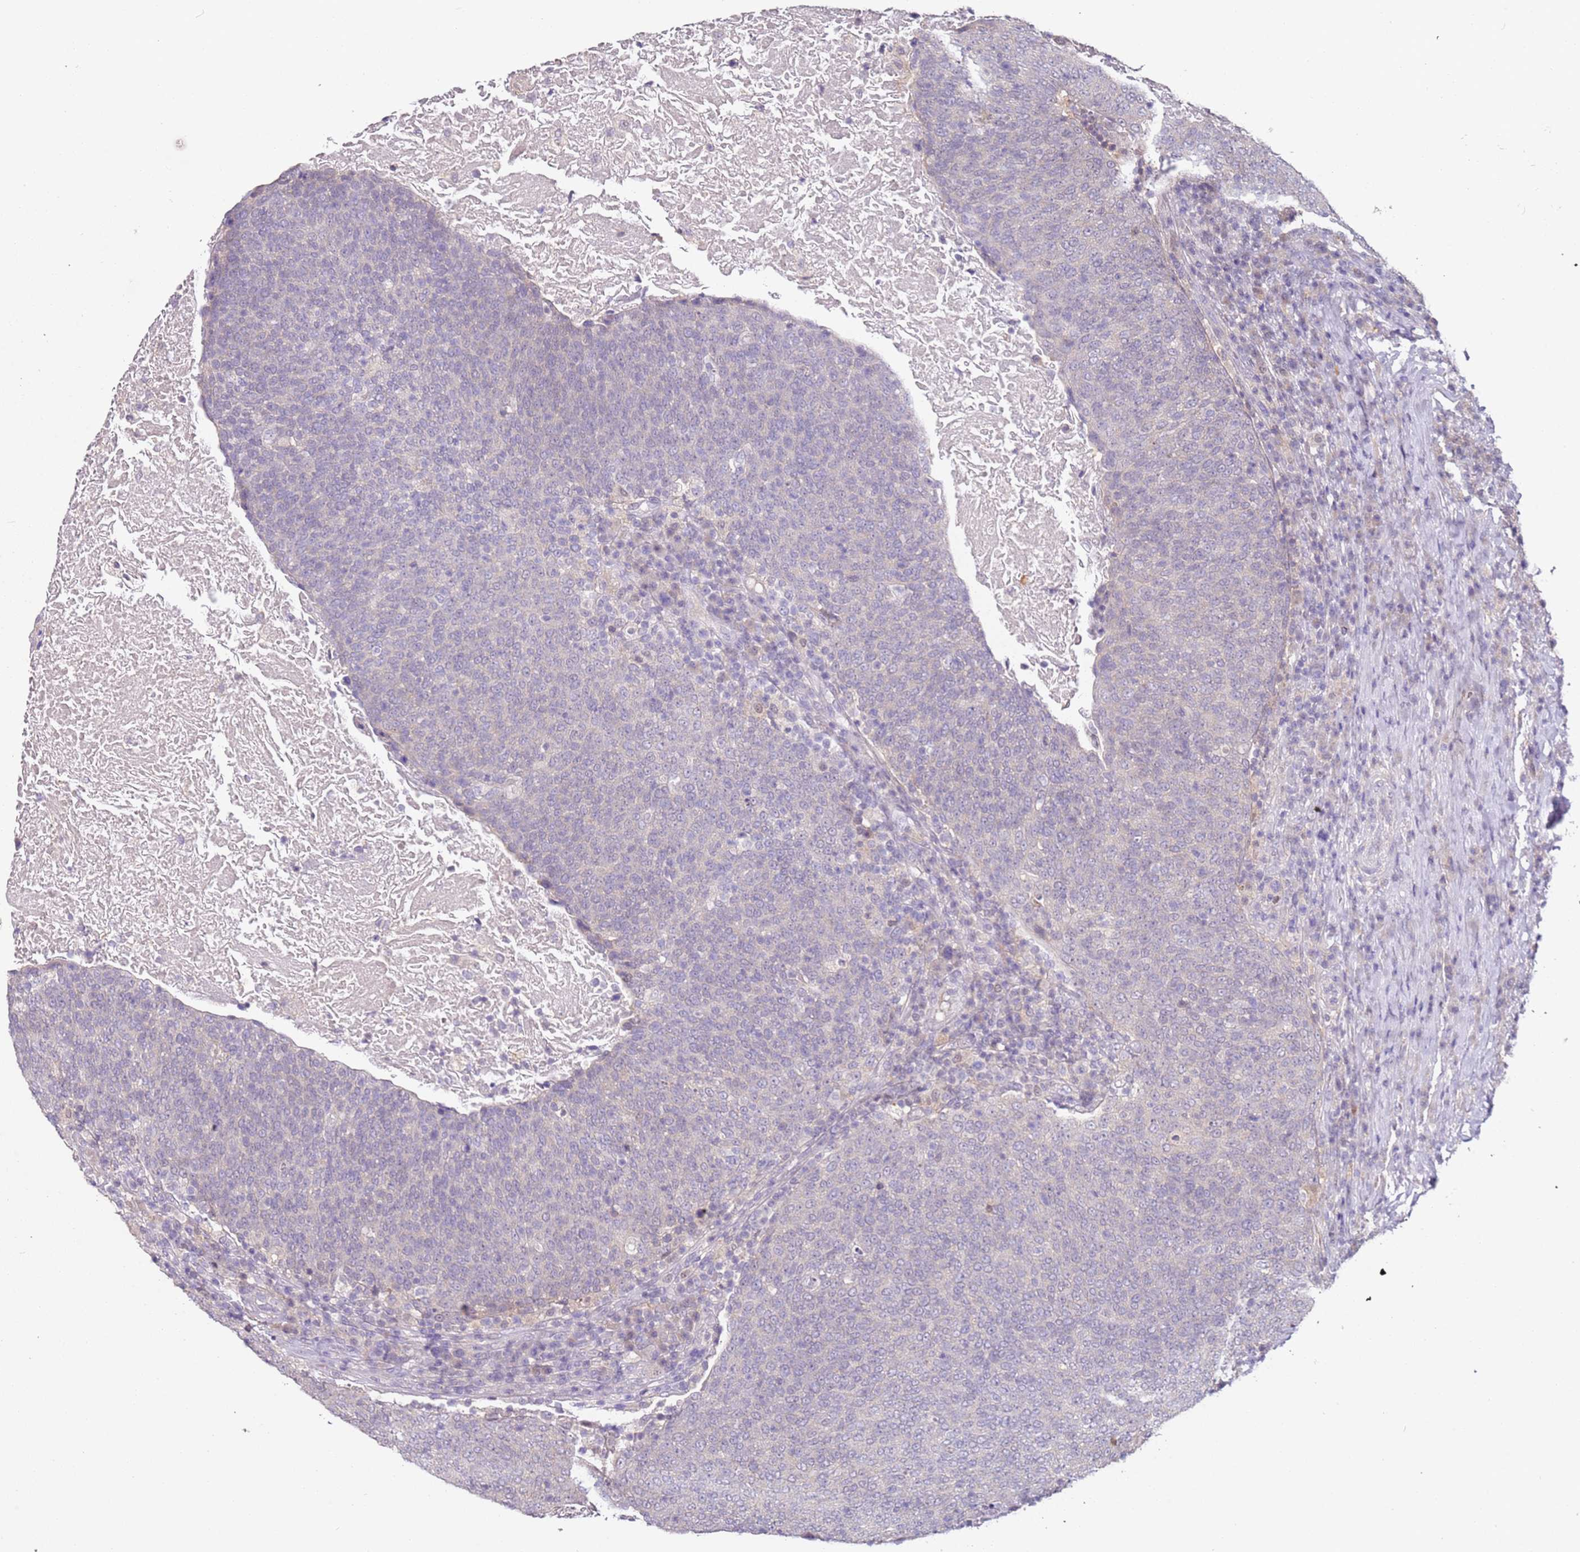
{"staining": {"intensity": "negative", "quantity": "none", "location": "none"}, "tissue": "head and neck cancer", "cell_type": "Tumor cells", "image_type": "cancer", "snomed": [{"axis": "morphology", "description": "Squamous cell carcinoma, NOS"}, {"axis": "morphology", "description": "Squamous cell carcinoma, metastatic, NOS"}, {"axis": "topography", "description": "Lymph node"}, {"axis": "topography", "description": "Head-Neck"}], "caption": "Head and neck cancer (squamous cell carcinoma) was stained to show a protein in brown. There is no significant expression in tumor cells.", "gene": "MDH1", "patient": {"sex": "male", "age": 62}}